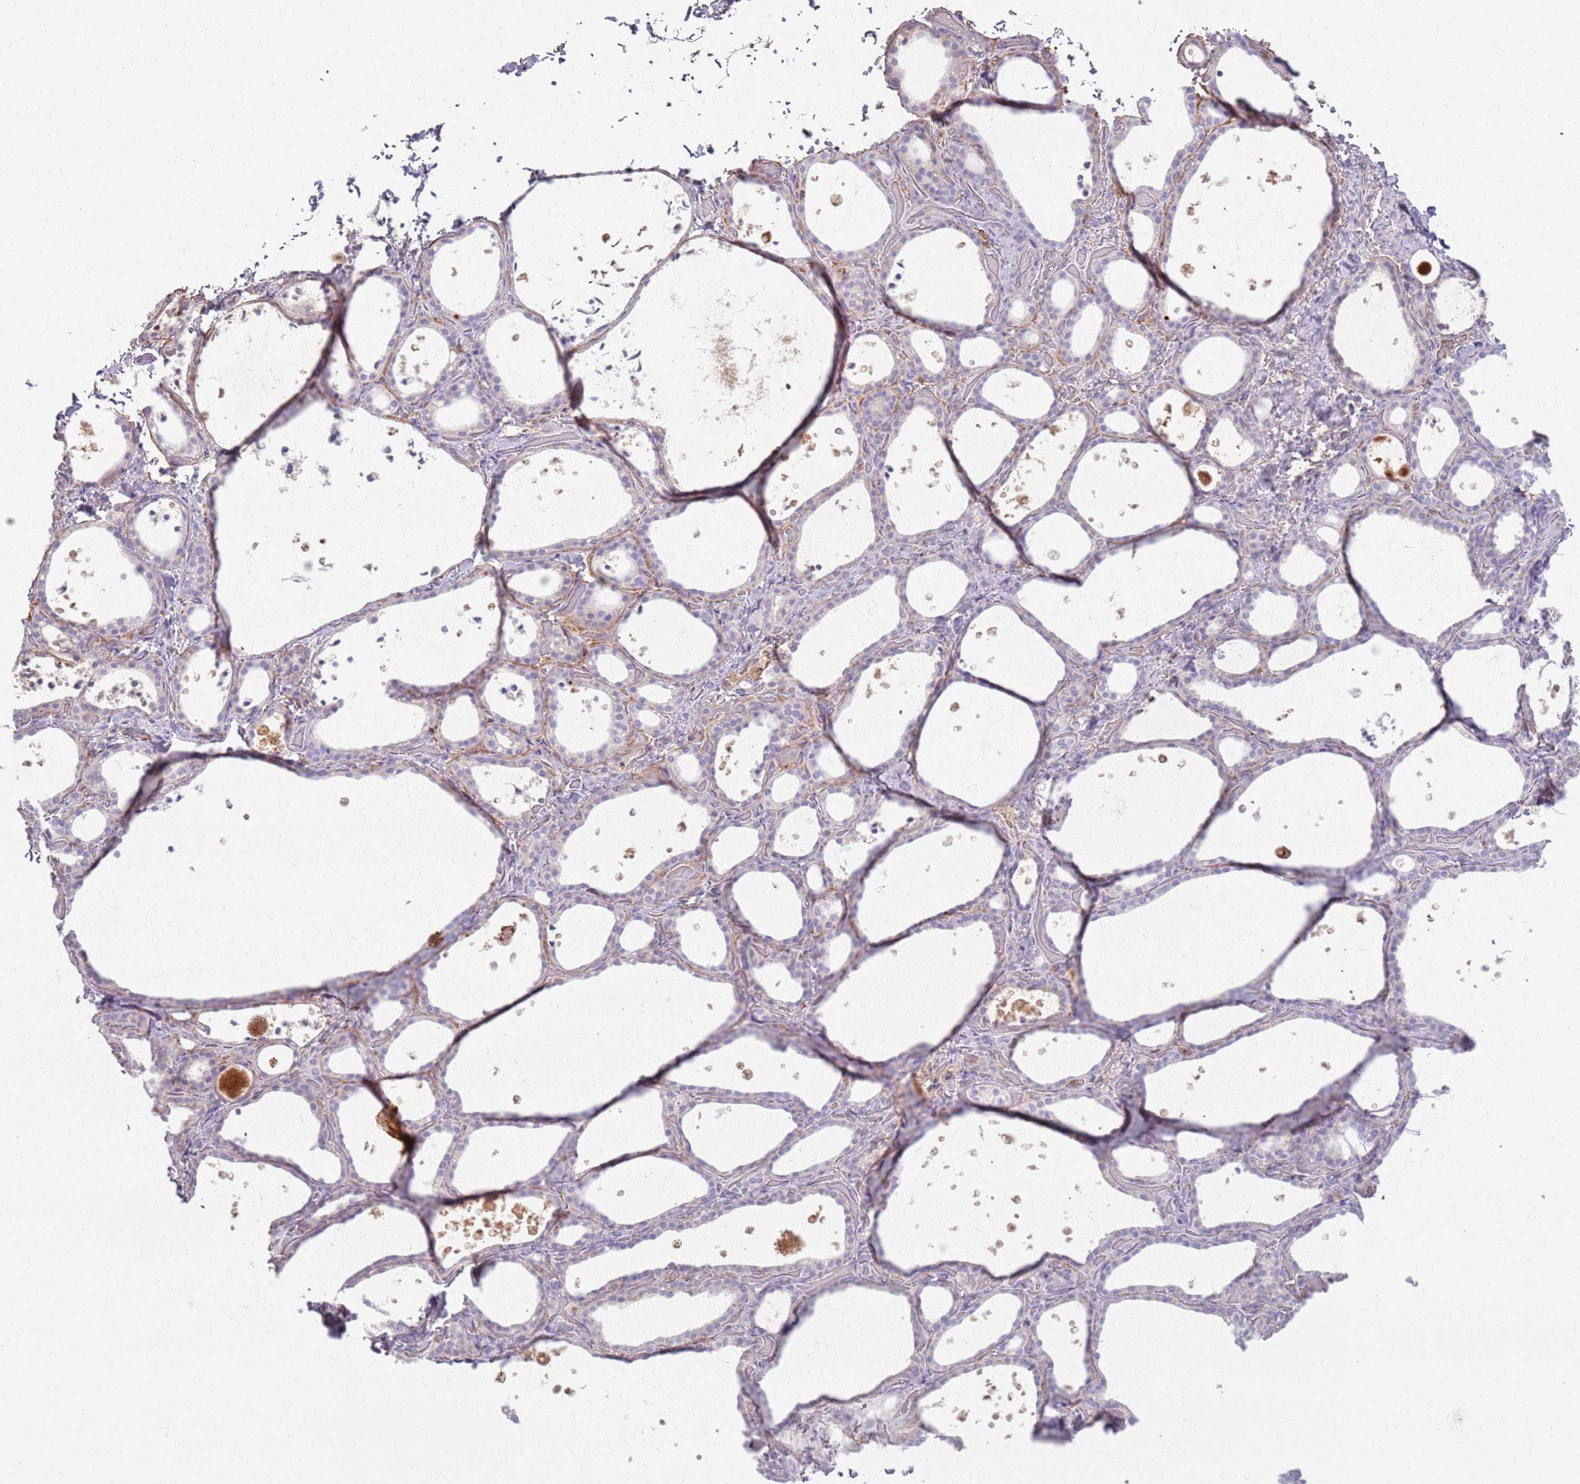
{"staining": {"intensity": "negative", "quantity": "none", "location": "none"}, "tissue": "thyroid gland", "cell_type": "Glandular cells", "image_type": "normal", "snomed": [{"axis": "morphology", "description": "Normal tissue, NOS"}, {"axis": "topography", "description": "Thyroid gland"}], "caption": "High magnification brightfield microscopy of normal thyroid gland stained with DAB (3,3'-diaminobenzidine) (brown) and counterstained with hematoxylin (blue): glandular cells show no significant staining.", "gene": "COLGALT1", "patient": {"sex": "female", "age": 44}}